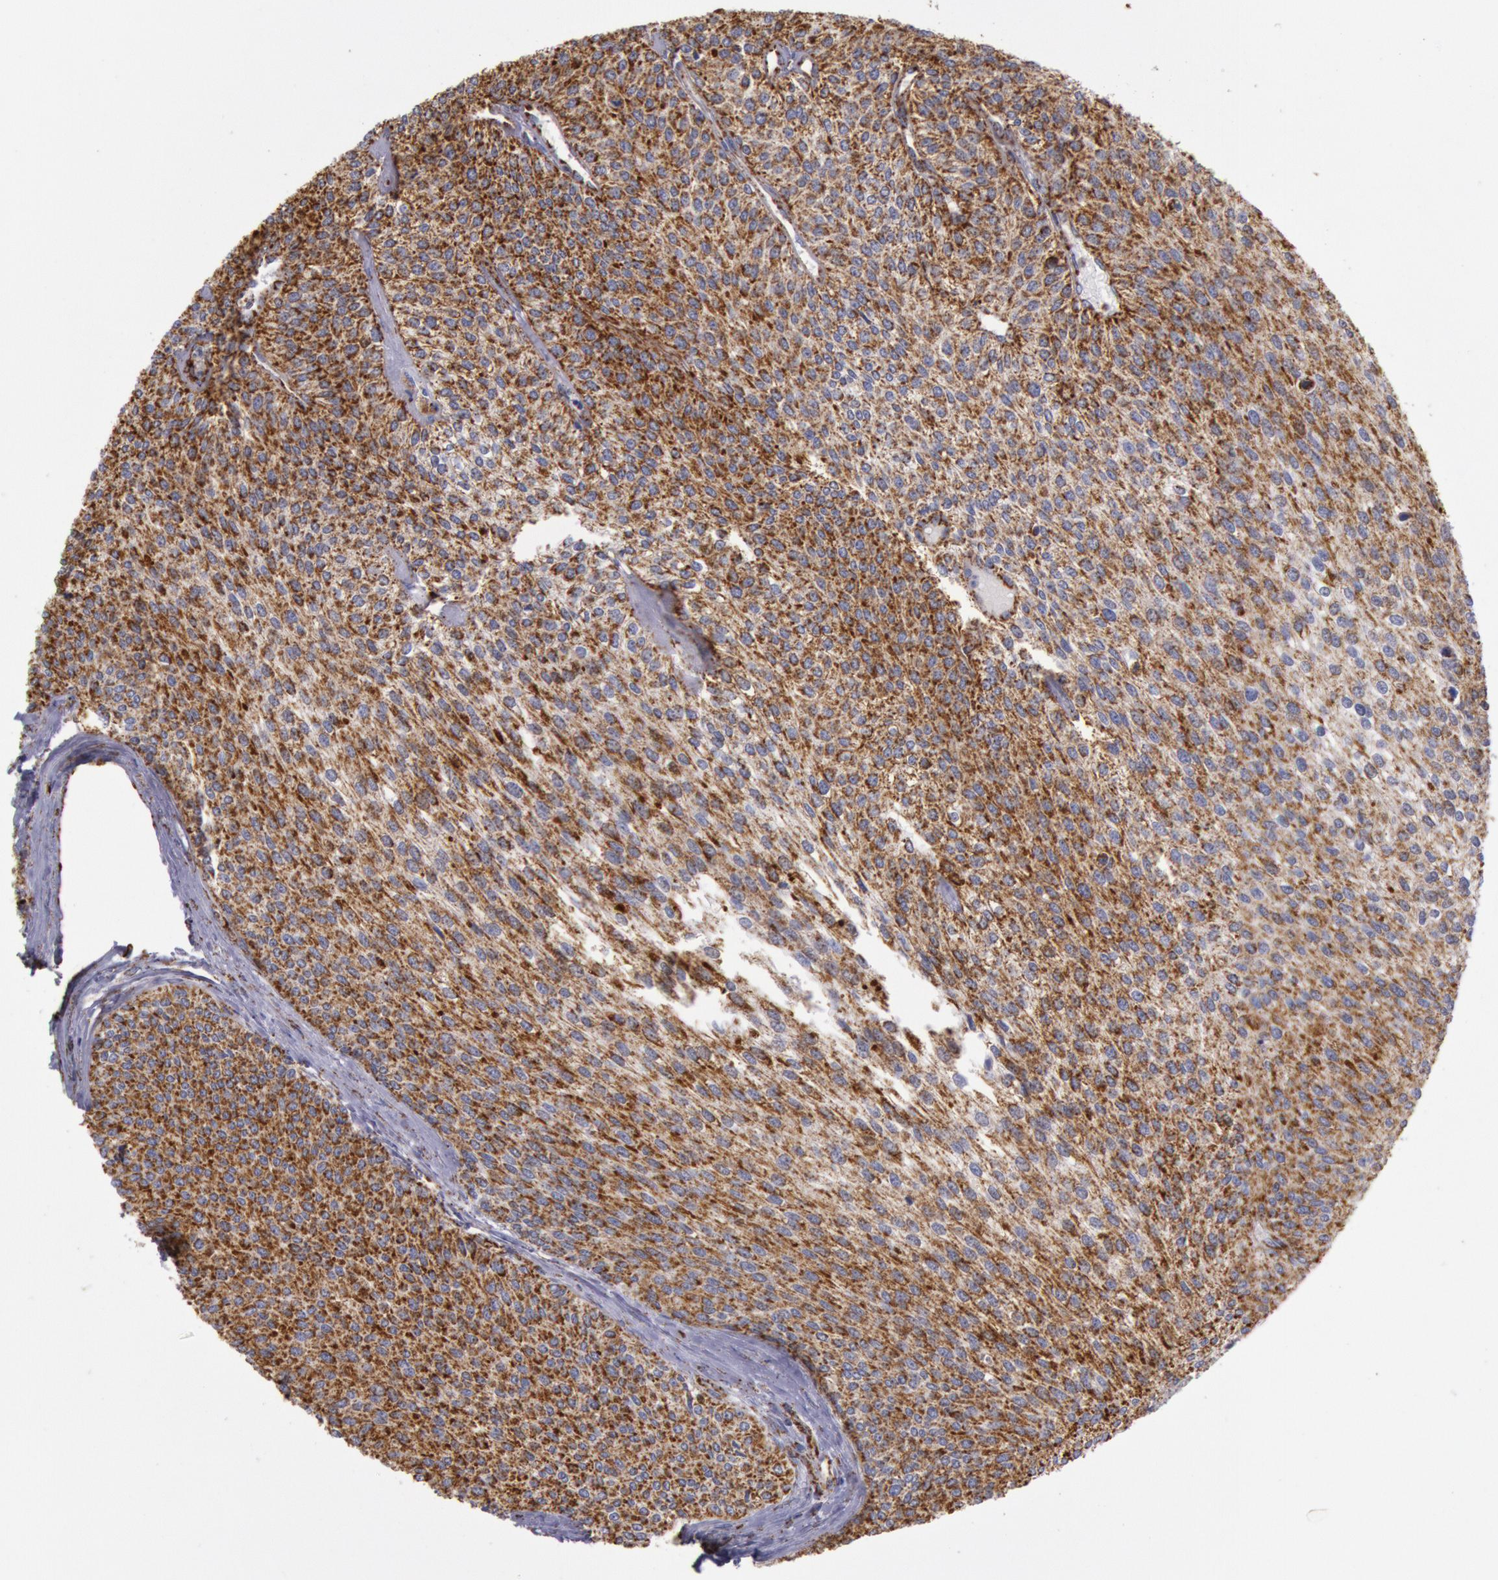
{"staining": {"intensity": "moderate", "quantity": ">75%", "location": "cytoplasmic/membranous"}, "tissue": "urothelial cancer", "cell_type": "Tumor cells", "image_type": "cancer", "snomed": [{"axis": "morphology", "description": "Urothelial carcinoma, Low grade"}, {"axis": "topography", "description": "Urinary bladder"}], "caption": "Urothelial cancer tissue reveals moderate cytoplasmic/membranous staining in approximately >75% of tumor cells", "gene": "CYC1", "patient": {"sex": "female", "age": 73}}